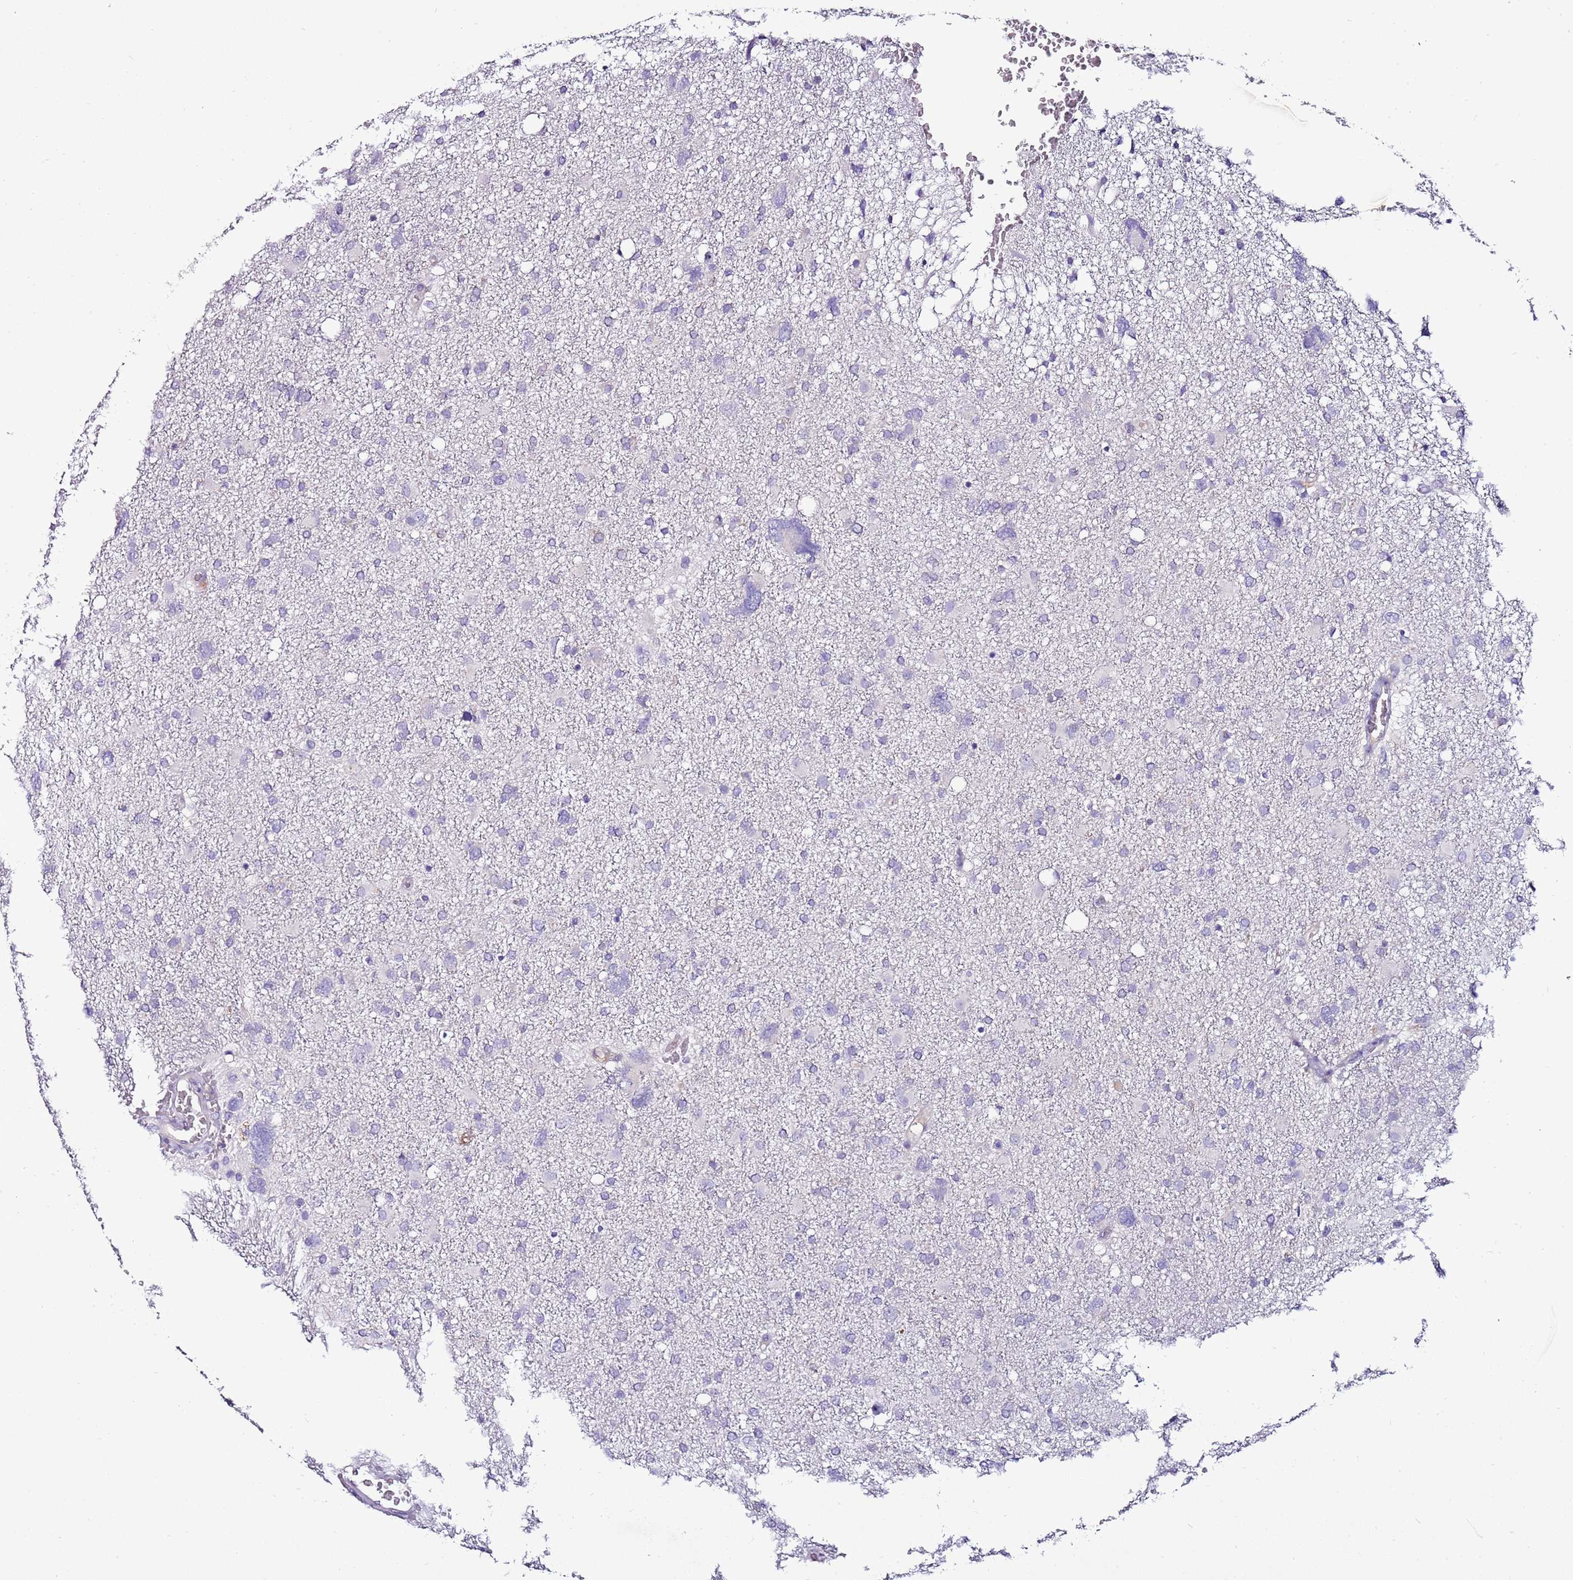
{"staining": {"intensity": "negative", "quantity": "none", "location": "none"}, "tissue": "glioma", "cell_type": "Tumor cells", "image_type": "cancer", "snomed": [{"axis": "morphology", "description": "Glioma, malignant, High grade"}, {"axis": "topography", "description": "Brain"}], "caption": "Immunohistochemistry (IHC) histopathology image of human glioma stained for a protein (brown), which exhibits no expression in tumor cells.", "gene": "FAM20A", "patient": {"sex": "male", "age": 61}}